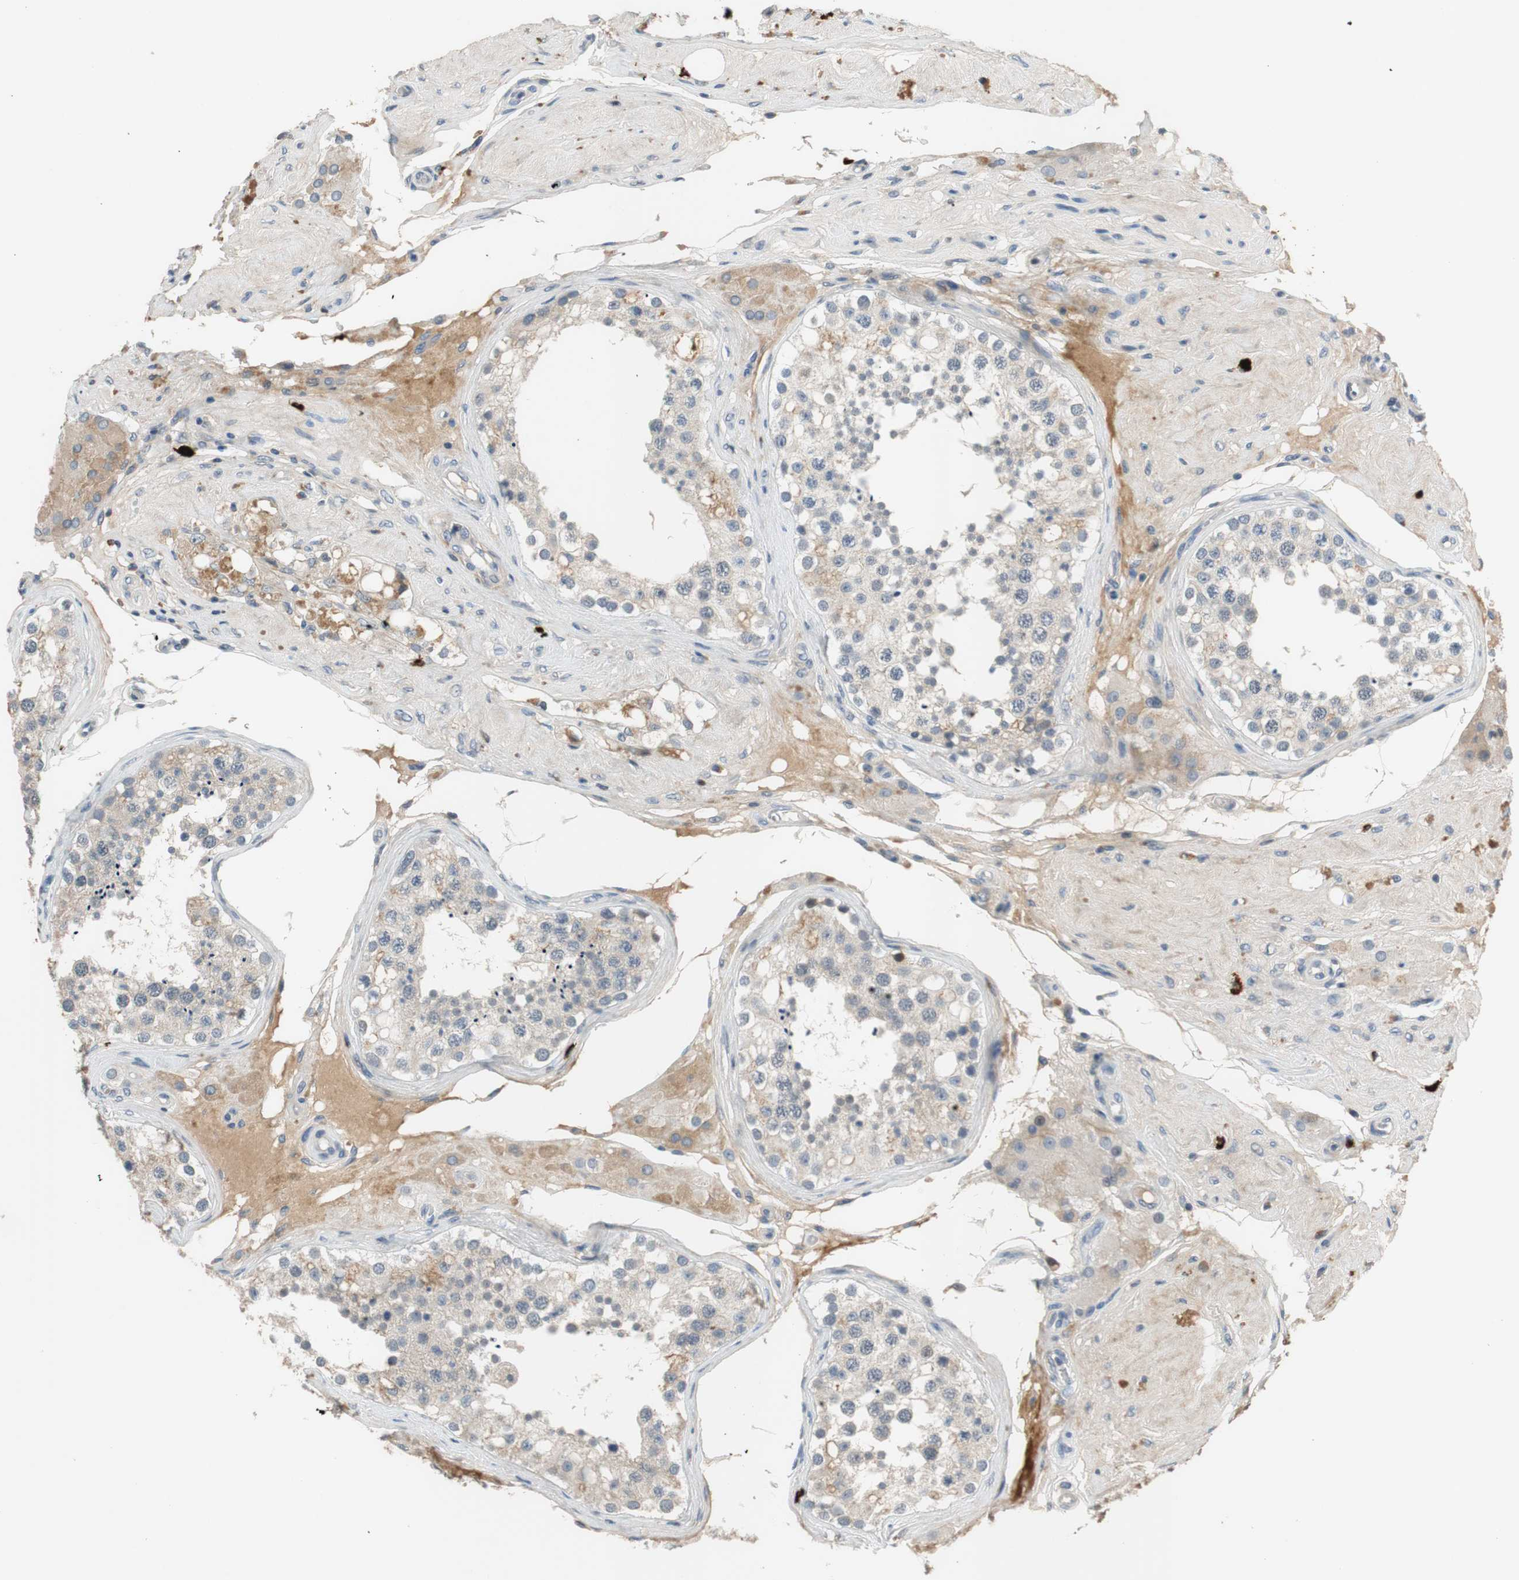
{"staining": {"intensity": "weak", "quantity": "25%-75%", "location": "cytoplasmic/membranous"}, "tissue": "testis", "cell_type": "Cells in seminiferous ducts", "image_type": "normal", "snomed": [{"axis": "morphology", "description": "Normal tissue, NOS"}, {"axis": "topography", "description": "Testis"}], "caption": "The image demonstrates staining of benign testis, revealing weak cytoplasmic/membranous protein expression (brown color) within cells in seminiferous ducts. The staining was performed using DAB, with brown indicating positive protein expression. Nuclei are stained blue with hematoxylin.", "gene": "COL12A1", "patient": {"sex": "male", "age": 68}}